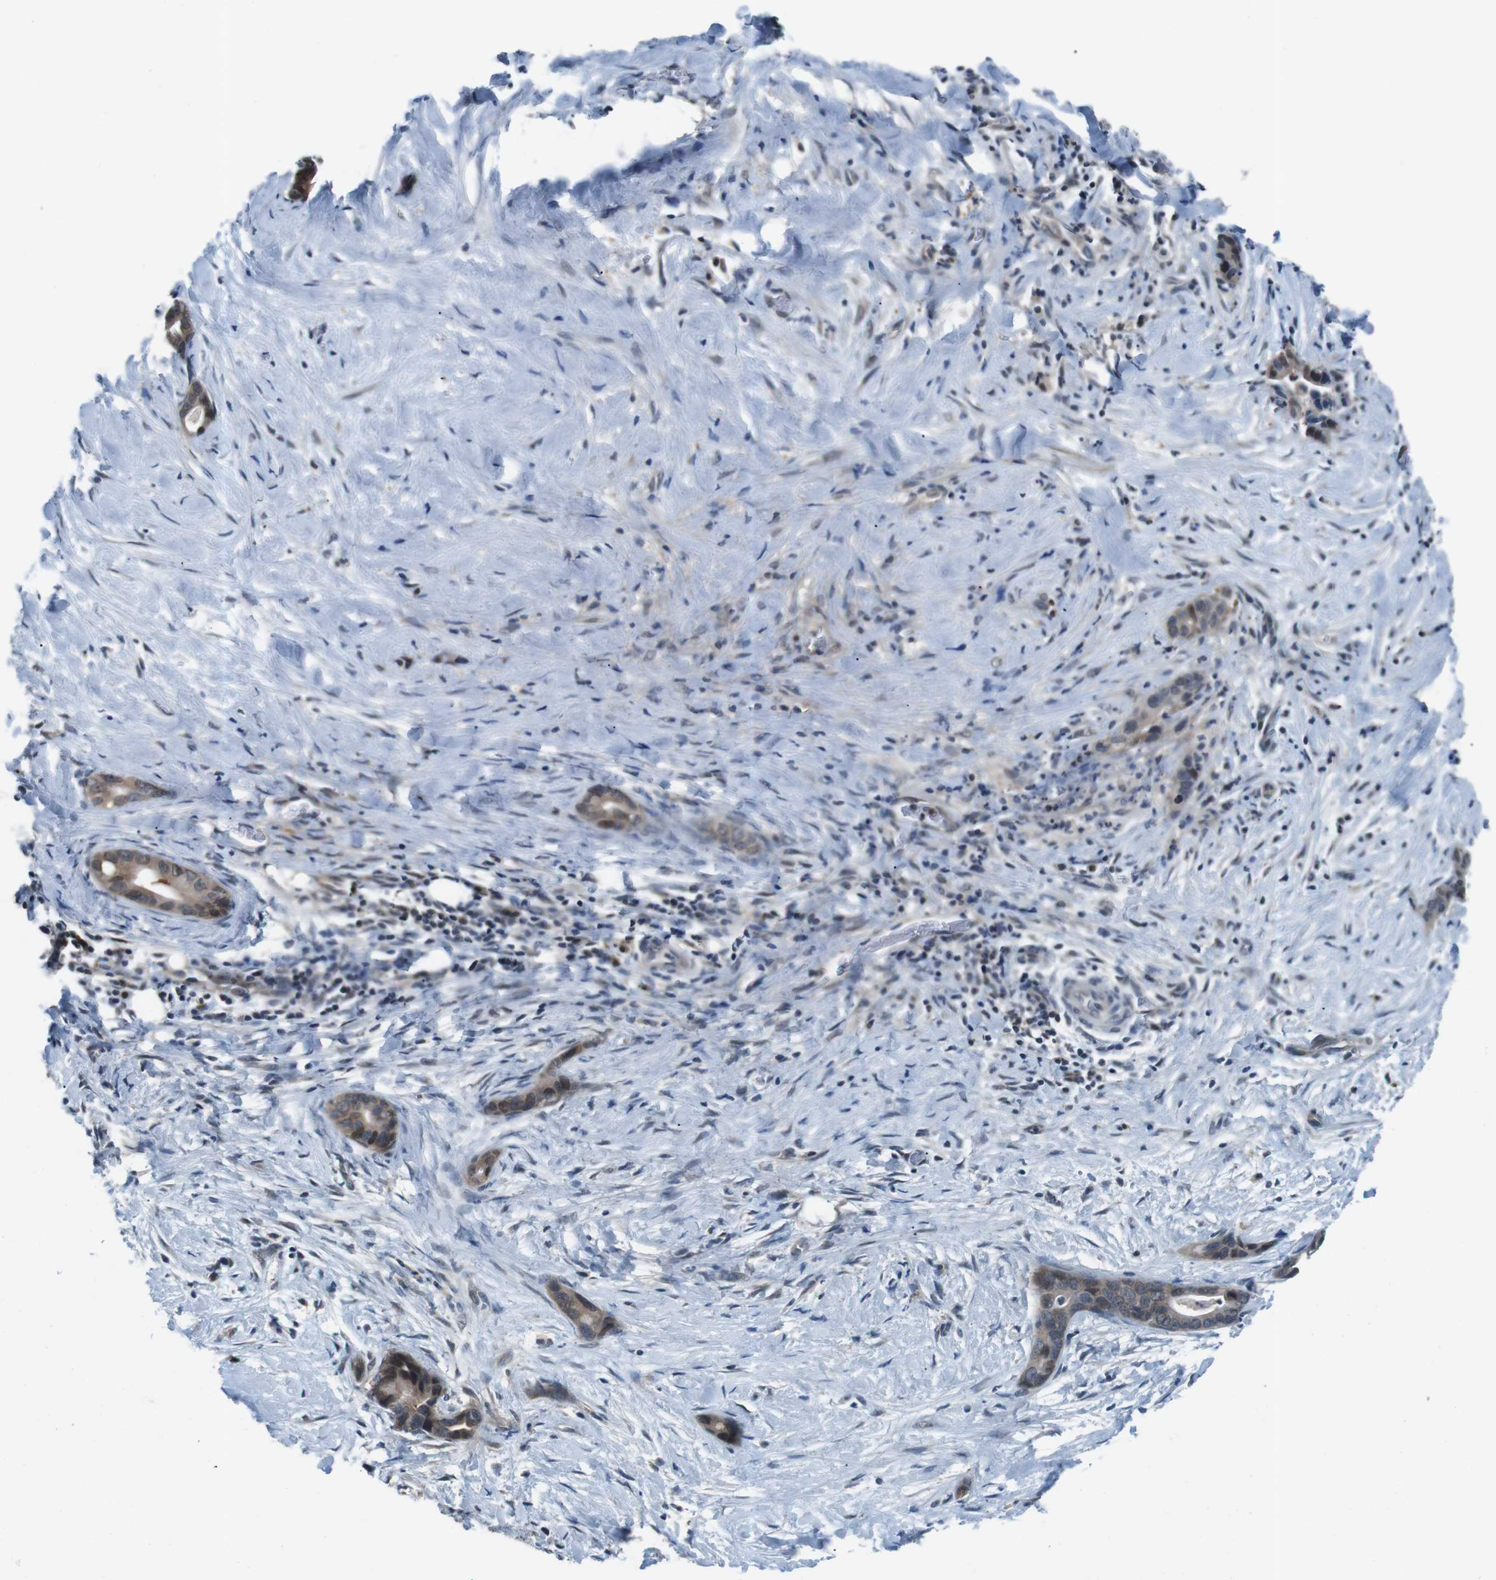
{"staining": {"intensity": "moderate", "quantity": ">75%", "location": "cytoplasmic/membranous,nuclear"}, "tissue": "liver cancer", "cell_type": "Tumor cells", "image_type": "cancer", "snomed": [{"axis": "morphology", "description": "Cholangiocarcinoma"}, {"axis": "topography", "description": "Liver"}], "caption": "Approximately >75% of tumor cells in human liver cancer (cholangiocarcinoma) demonstrate moderate cytoplasmic/membranous and nuclear protein positivity as visualized by brown immunohistochemical staining.", "gene": "LRP5", "patient": {"sex": "female", "age": 55}}